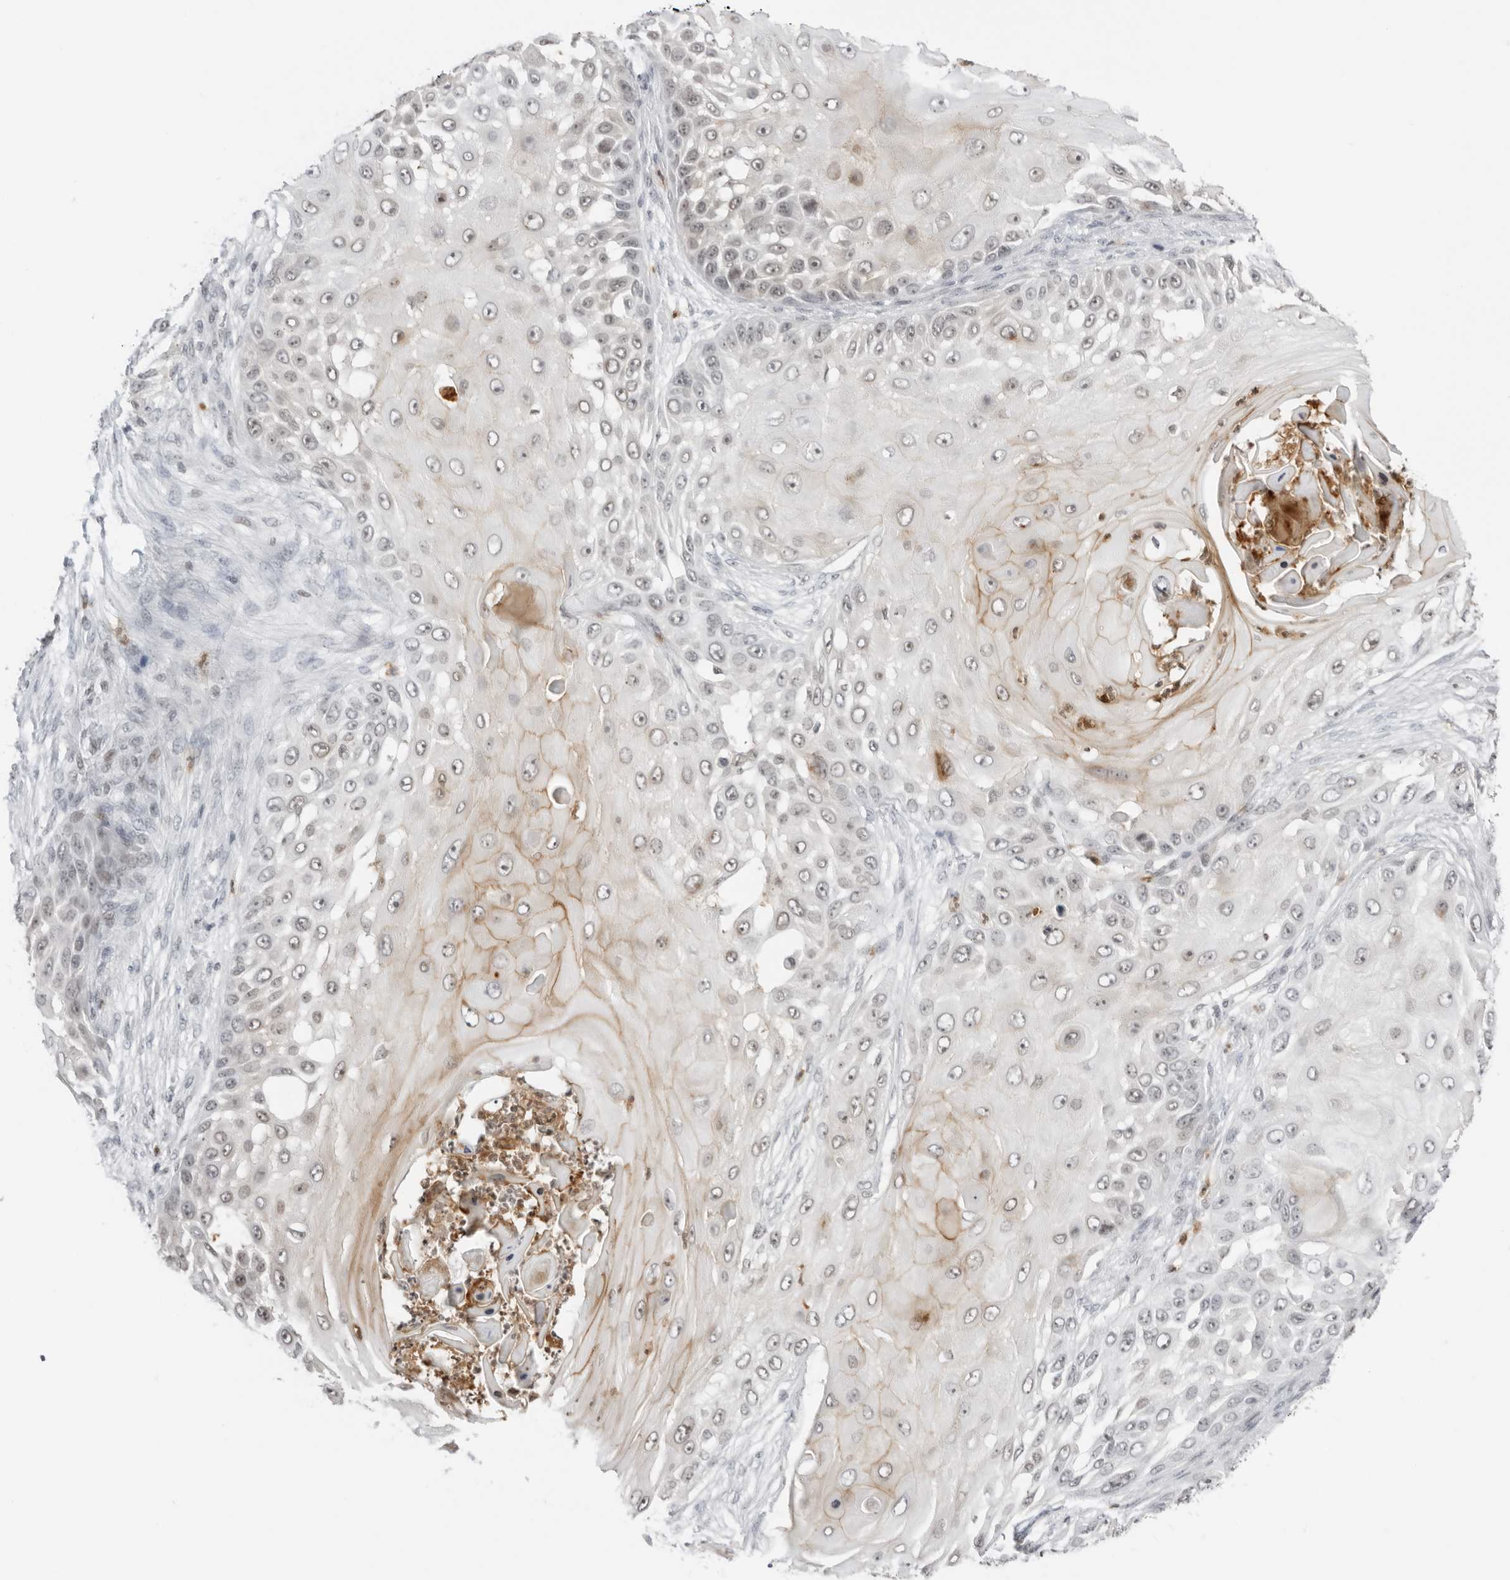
{"staining": {"intensity": "moderate", "quantity": "<25%", "location": "cytoplasmic/membranous"}, "tissue": "skin cancer", "cell_type": "Tumor cells", "image_type": "cancer", "snomed": [{"axis": "morphology", "description": "Squamous cell carcinoma, NOS"}, {"axis": "topography", "description": "Skin"}], "caption": "The photomicrograph reveals staining of skin cancer (squamous cell carcinoma), revealing moderate cytoplasmic/membranous protein staining (brown color) within tumor cells.", "gene": "RNF146", "patient": {"sex": "female", "age": 44}}